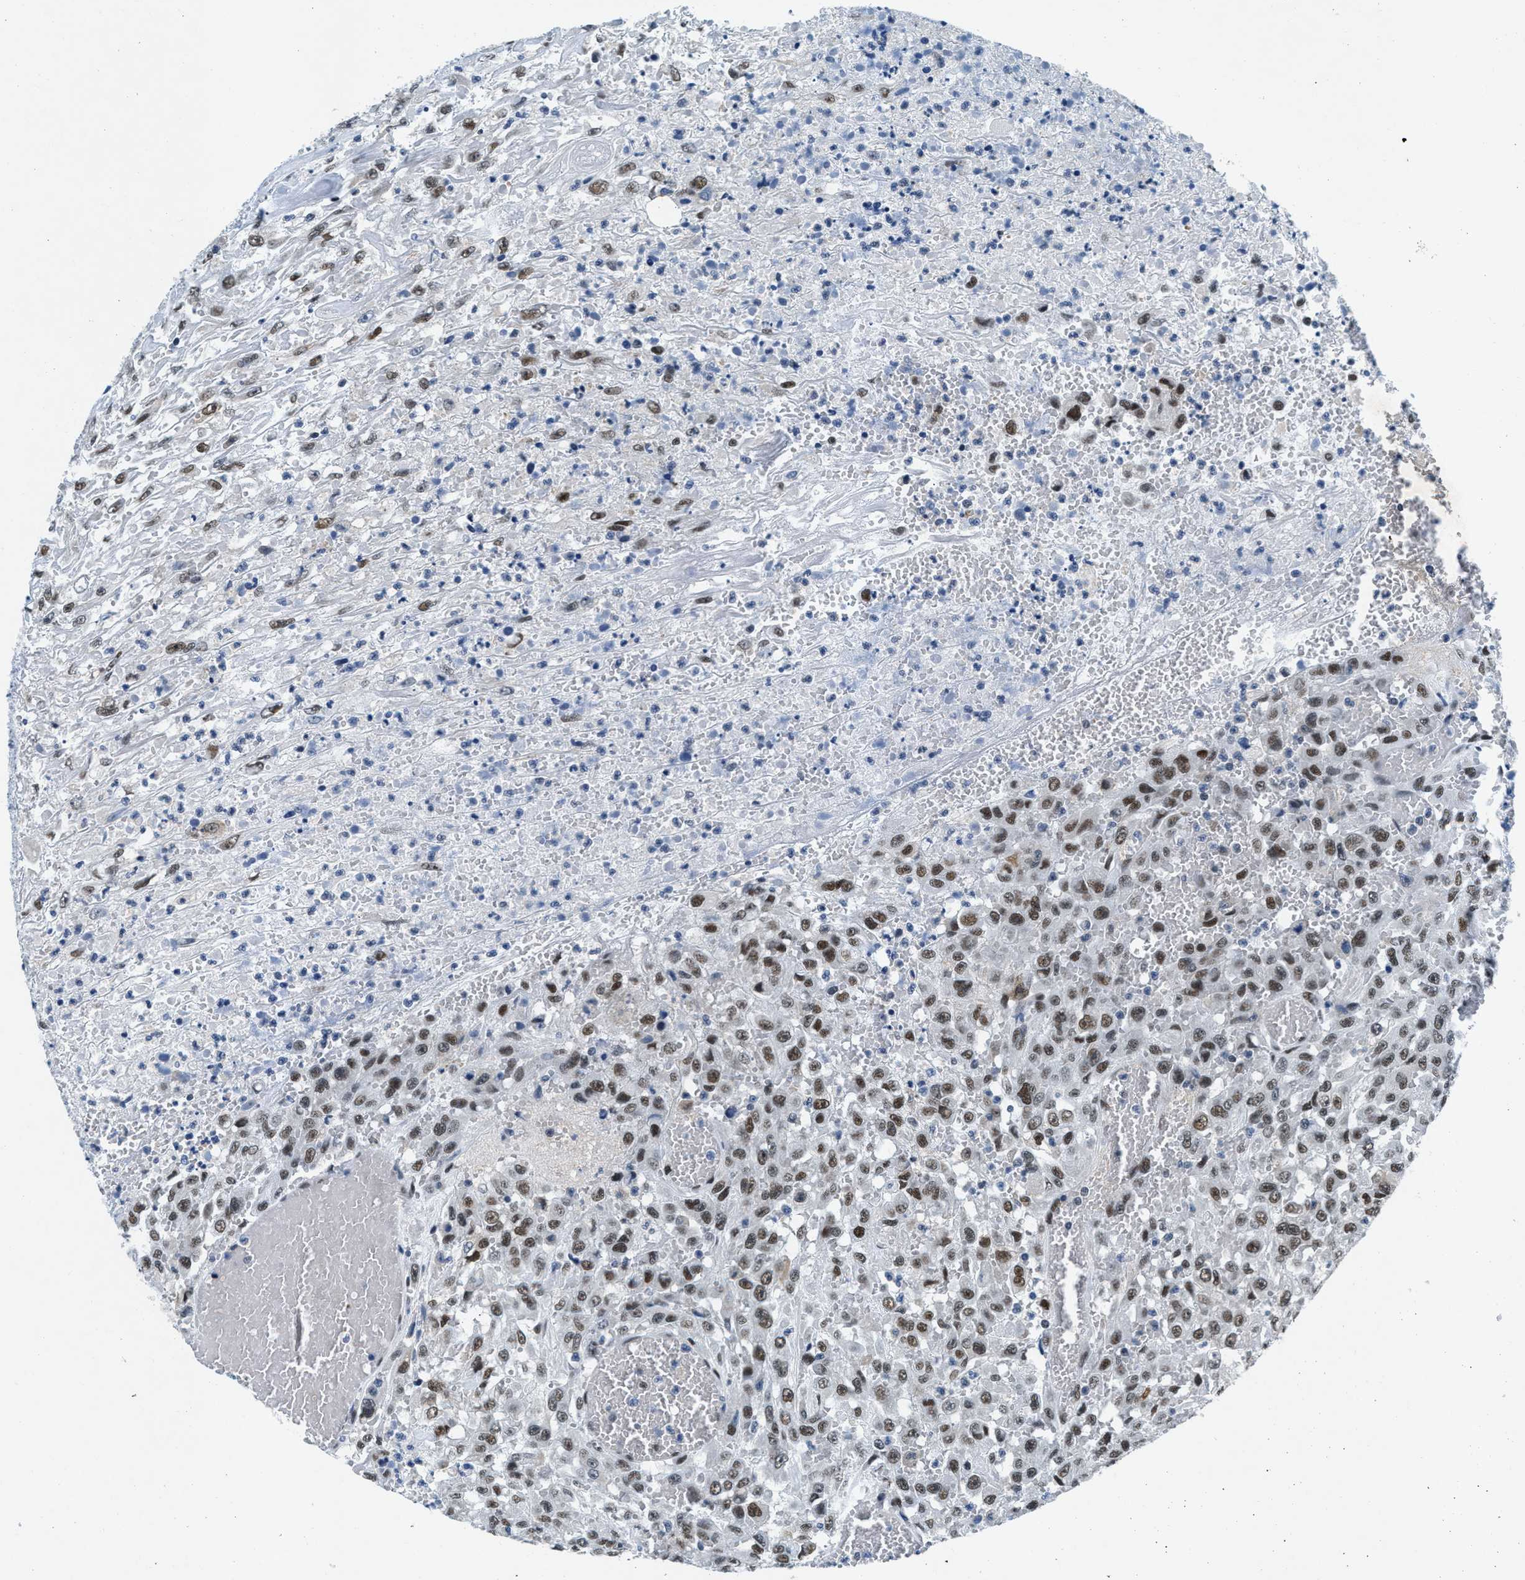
{"staining": {"intensity": "moderate", "quantity": "25%-75%", "location": "nuclear"}, "tissue": "urothelial cancer", "cell_type": "Tumor cells", "image_type": "cancer", "snomed": [{"axis": "morphology", "description": "Urothelial carcinoma, High grade"}, {"axis": "topography", "description": "Urinary bladder"}], "caption": "IHC staining of high-grade urothelial carcinoma, which reveals medium levels of moderate nuclear expression in approximately 25%-75% of tumor cells indicating moderate nuclear protein expression. The staining was performed using DAB (brown) for protein detection and nuclei were counterstained in hematoxylin (blue).", "gene": "ATF2", "patient": {"sex": "male", "age": 46}}